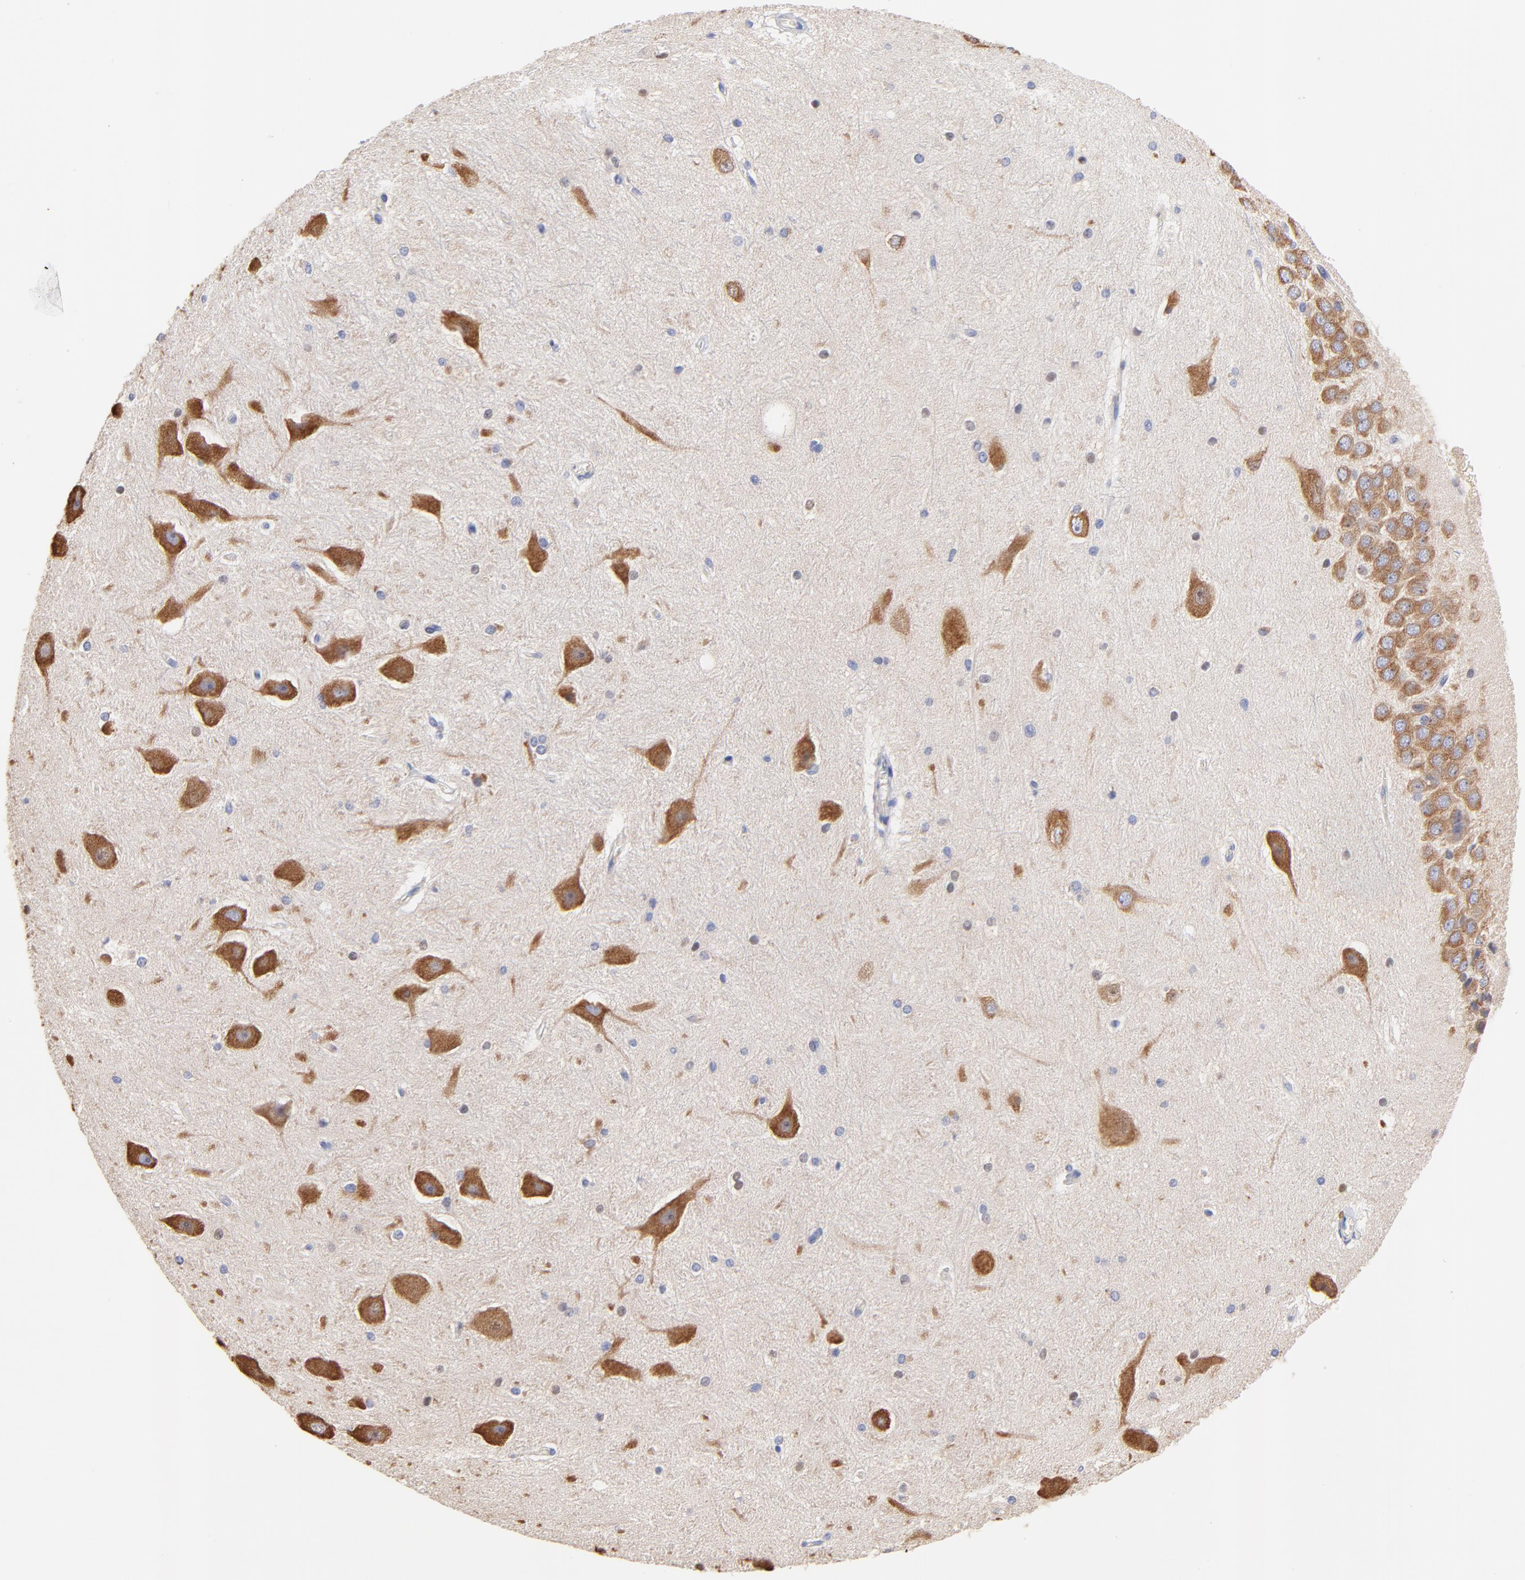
{"staining": {"intensity": "moderate", "quantity": "25%-75%", "location": "cytoplasmic/membranous,nuclear"}, "tissue": "hippocampus", "cell_type": "Glial cells", "image_type": "normal", "snomed": [{"axis": "morphology", "description": "Normal tissue, NOS"}, {"axis": "topography", "description": "Hippocampus"}], "caption": "A high-resolution image shows immunohistochemistry (IHC) staining of normal hippocampus, which demonstrates moderate cytoplasmic/membranous,nuclear expression in about 25%-75% of glial cells. The staining was performed using DAB to visualize the protein expression in brown, while the nuclei were stained in blue with hematoxylin (Magnification: 20x).", "gene": "HS3ST1", "patient": {"sex": "female", "age": 19}}